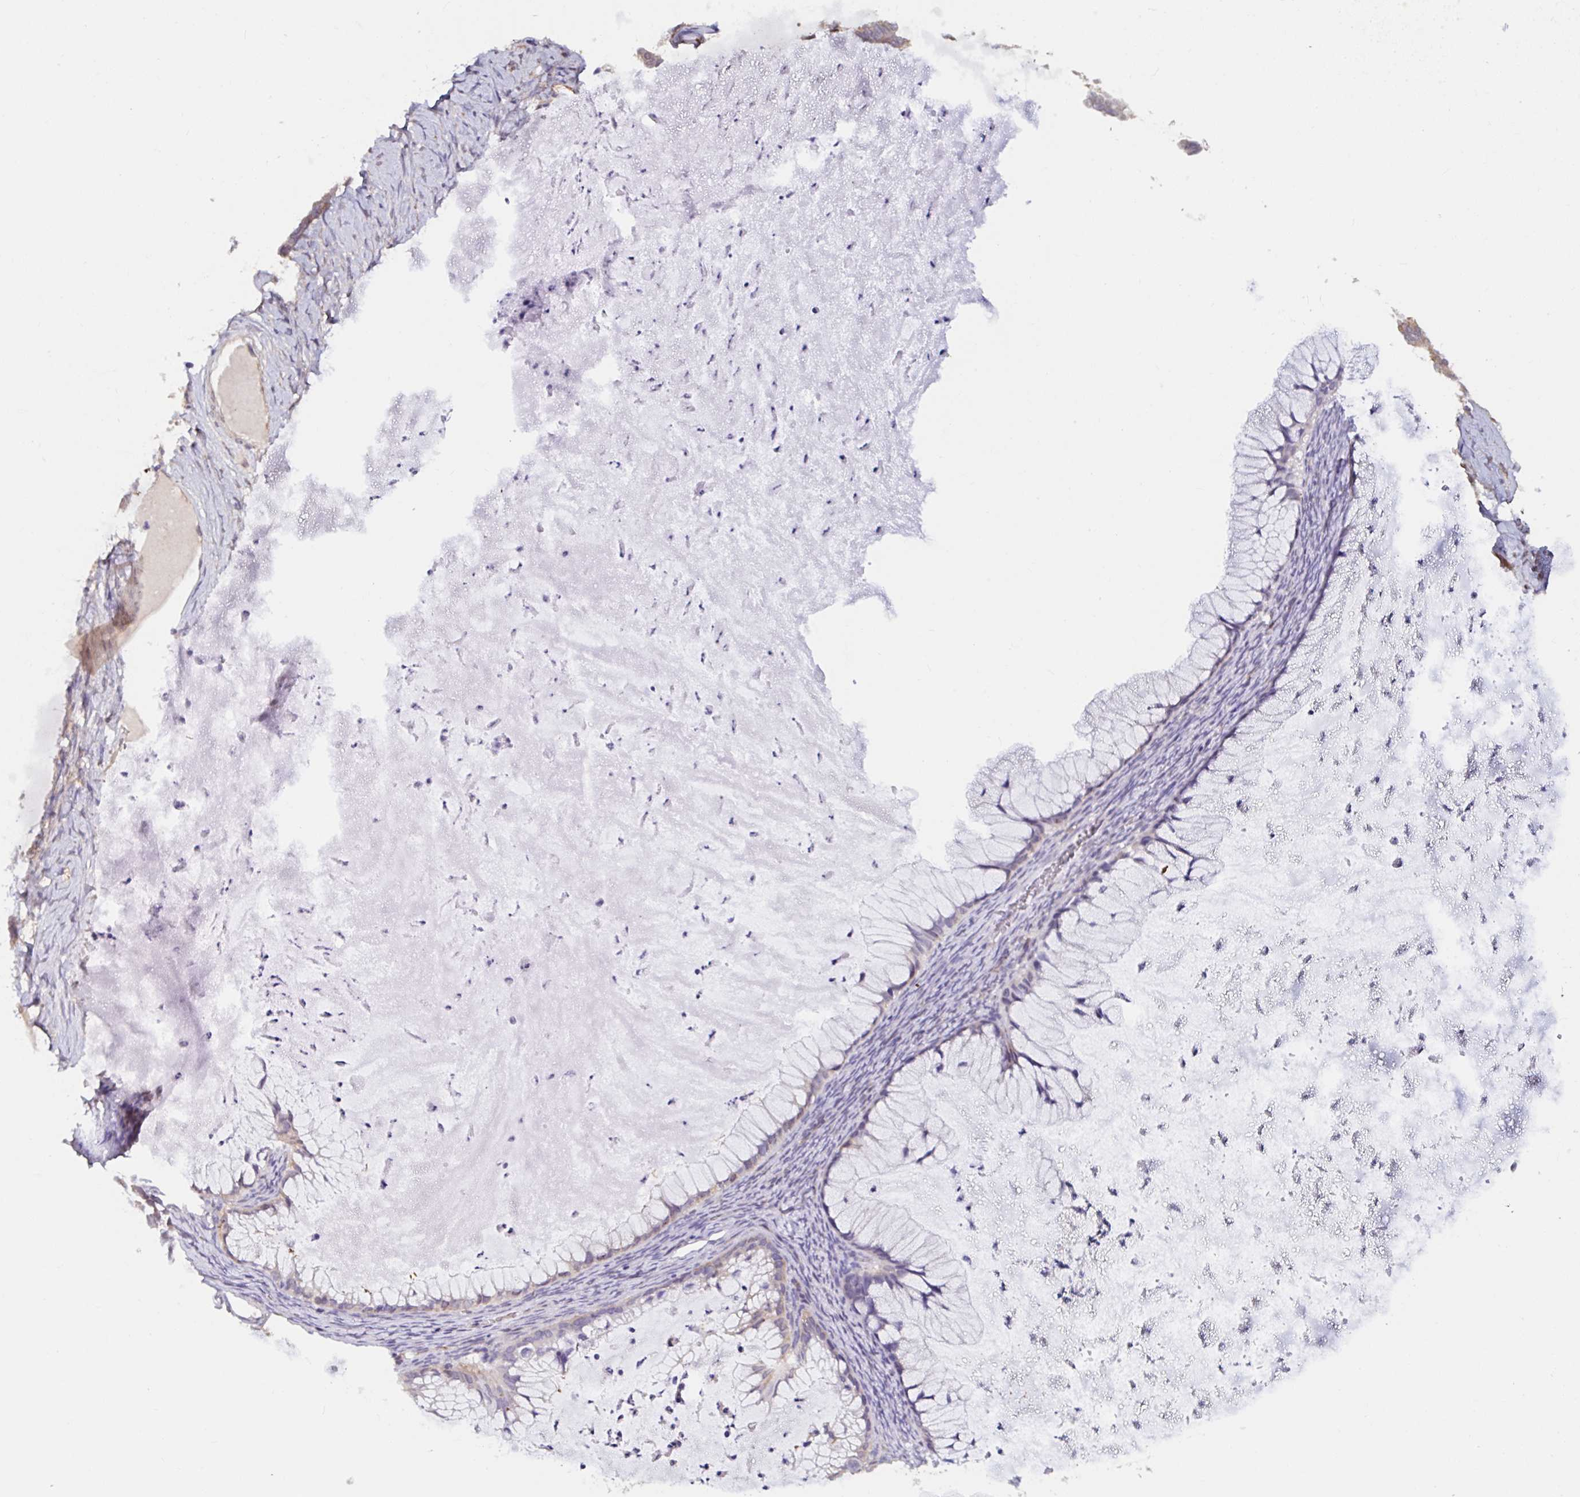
{"staining": {"intensity": "weak", "quantity": "<25%", "location": "cytoplasmic/membranous"}, "tissue": "ovarian cancer", "cell_type": "Tumor cells", "image_type": "cancer", "snomed": [{"axis": "morphology", "description": "Cystadenocarcinoma, mucinous, NOS"}, {"axis": "topography", "description": "Ovary"}], "caption": "IHC of ovarian mucinous cystadenocarcinoma demonstrates no expression in tumor cells.", "gene": "RSRP1", "patient": {"sex": "female", "age": 72}}